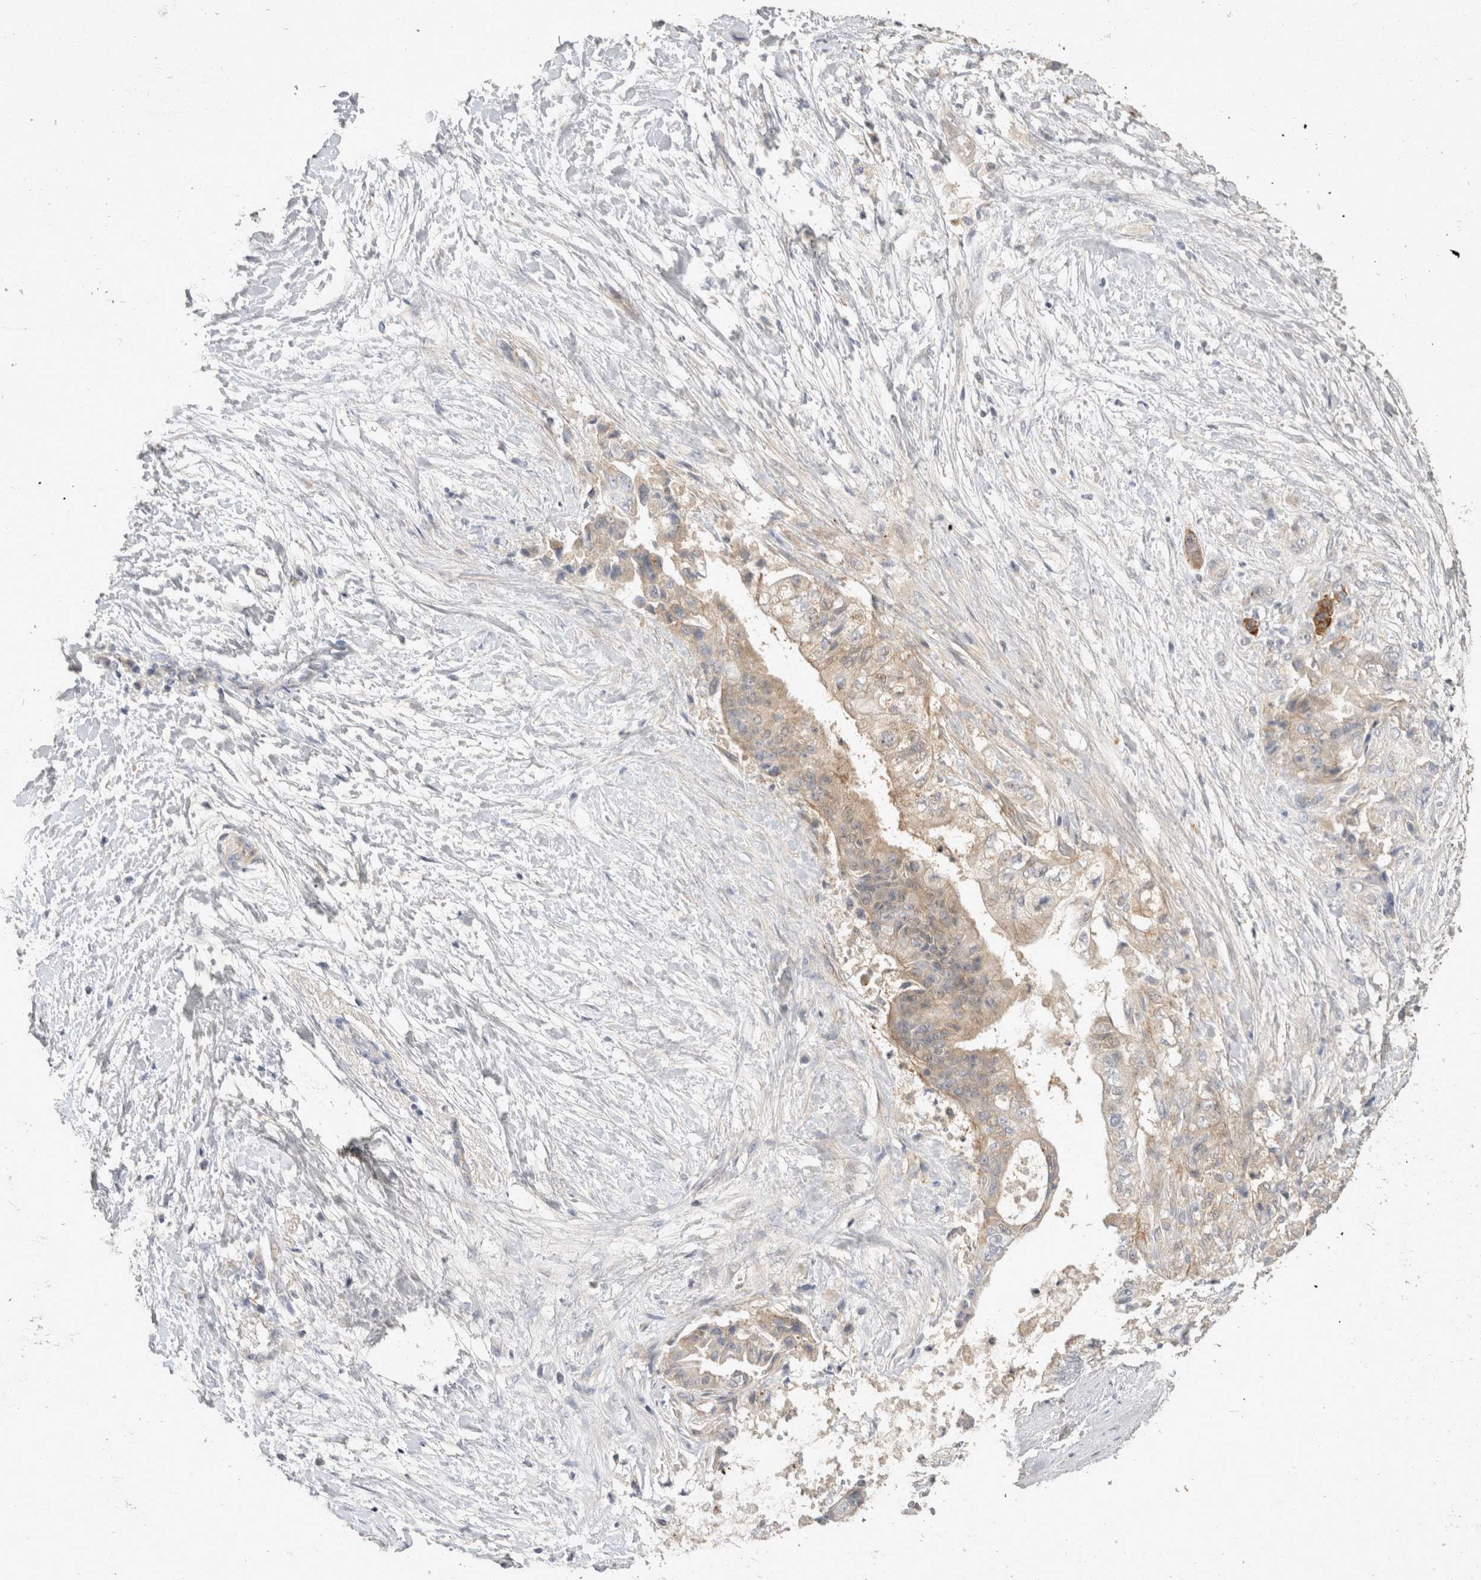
{"staining": {"intensity": "weak", "quantity": "25%-75%", "location": "cytoplasmic/membranous"}, "tissue": "pancreatic cancer", "cell_type": "Tumor cells", "image_type": "cancer", "snomed": [{"axis": "morphology", "description": "Adenocarcinoma, NOS"}, {"axis": "topography", "description": "Pancreas"}], "caption": "Brown immunohistochemical staining in pancreatic adenocarcinoma reveals weak cytoplasmic/membranous staining in about 25%-75% of tumor cells.", "gene": "TOM1L2", "patient": {"sex": "male", "age": 59}}